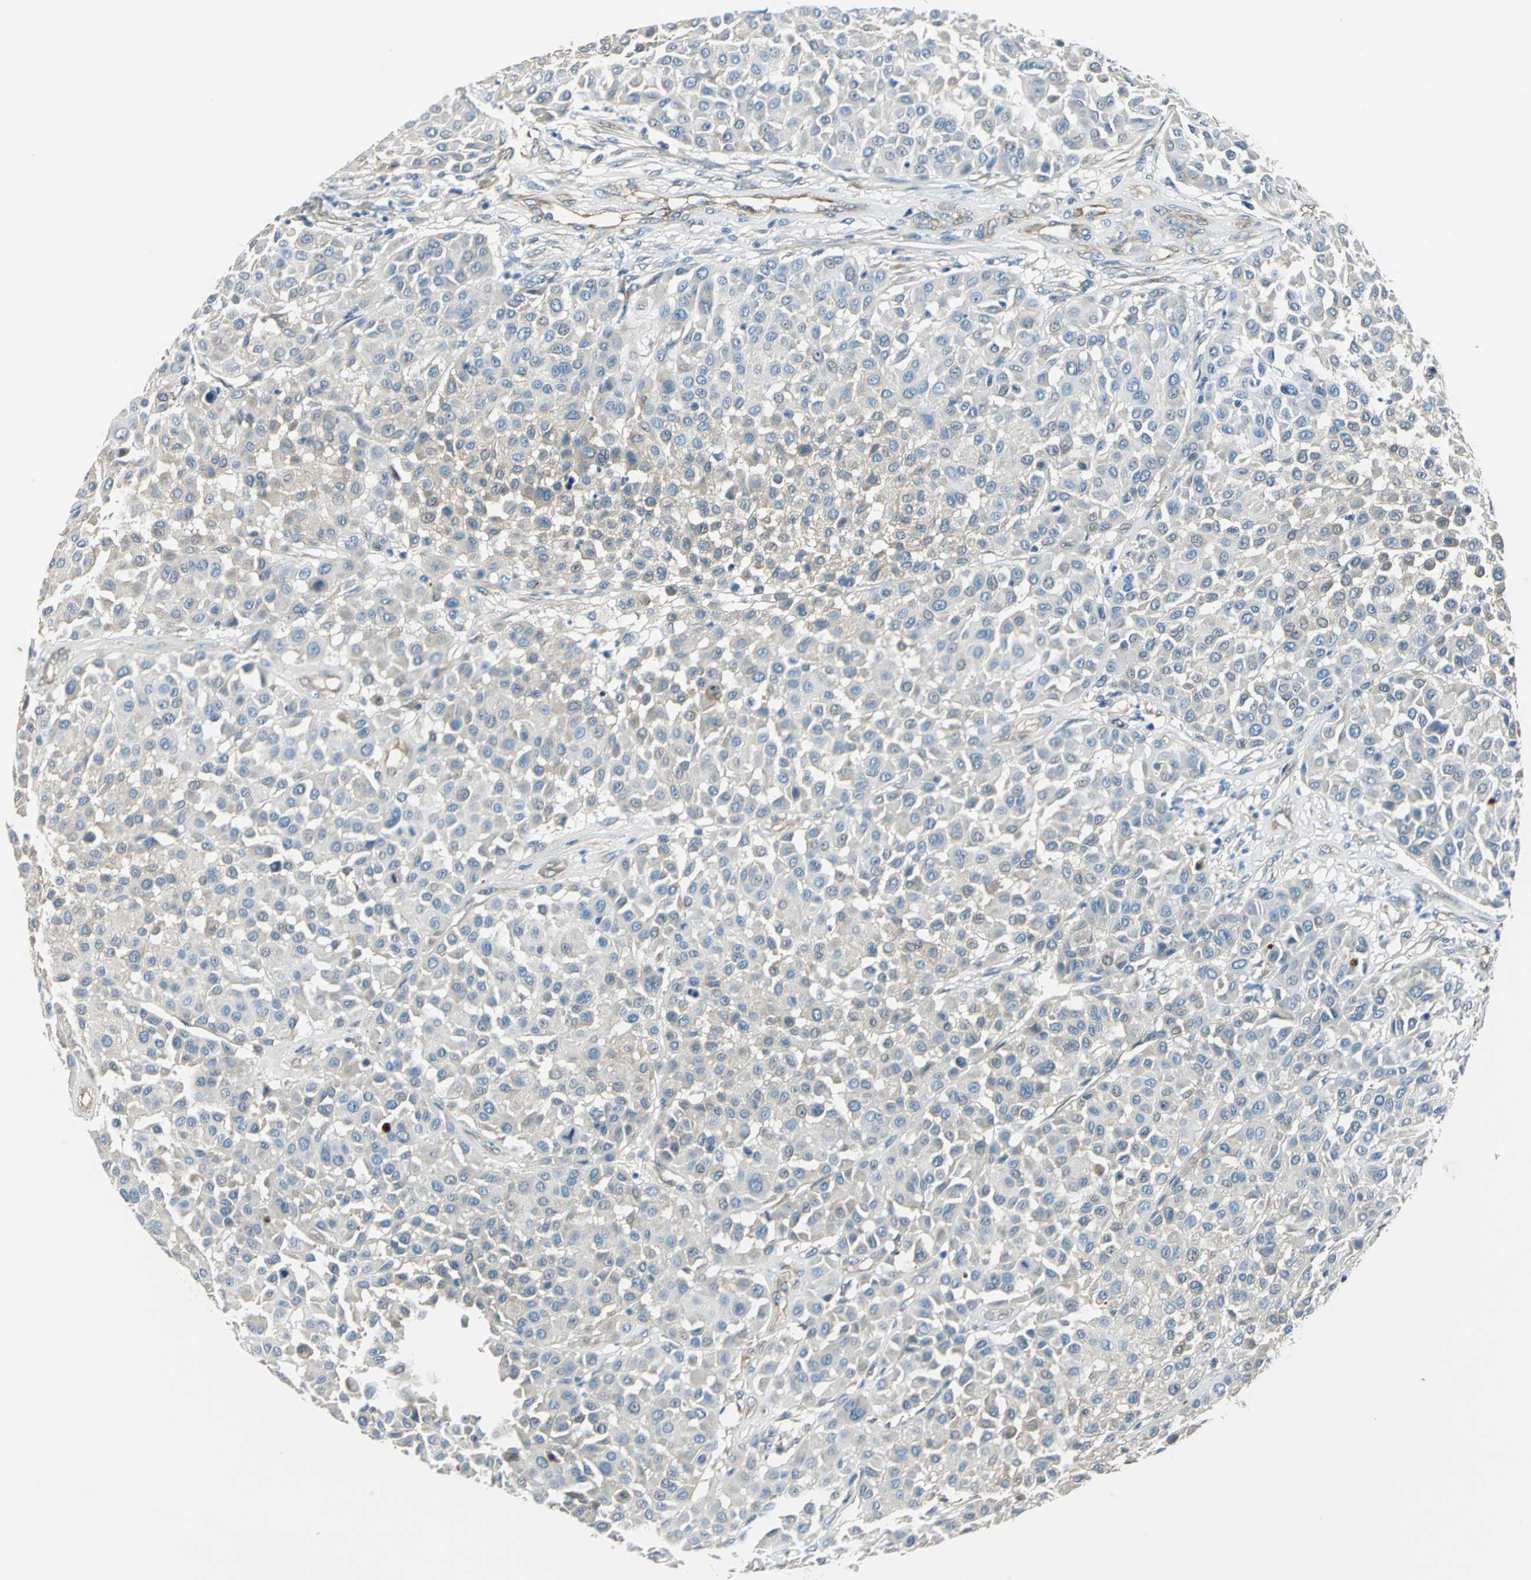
{"staining": {"intensity": "negative", "quantity": "none", "location": "none"}, "tissue": "melanoma", "cell_type": "Tumor cells", "image_type": "cancer", "snomed": [{"axis": "morphology", "description": "Malignant melanoma, Metastatic site"}, {"axis": "topography", "description": "Soft tissue"}], "caption": "An IHC photomicrograph of malignant melanoma (metastatic site) is shown. There is no staining in tumor cells of malignant melanoma (metastatic site).", "gene": "CDC42EP1", "patient": {"sex": "male", "age": 41}}